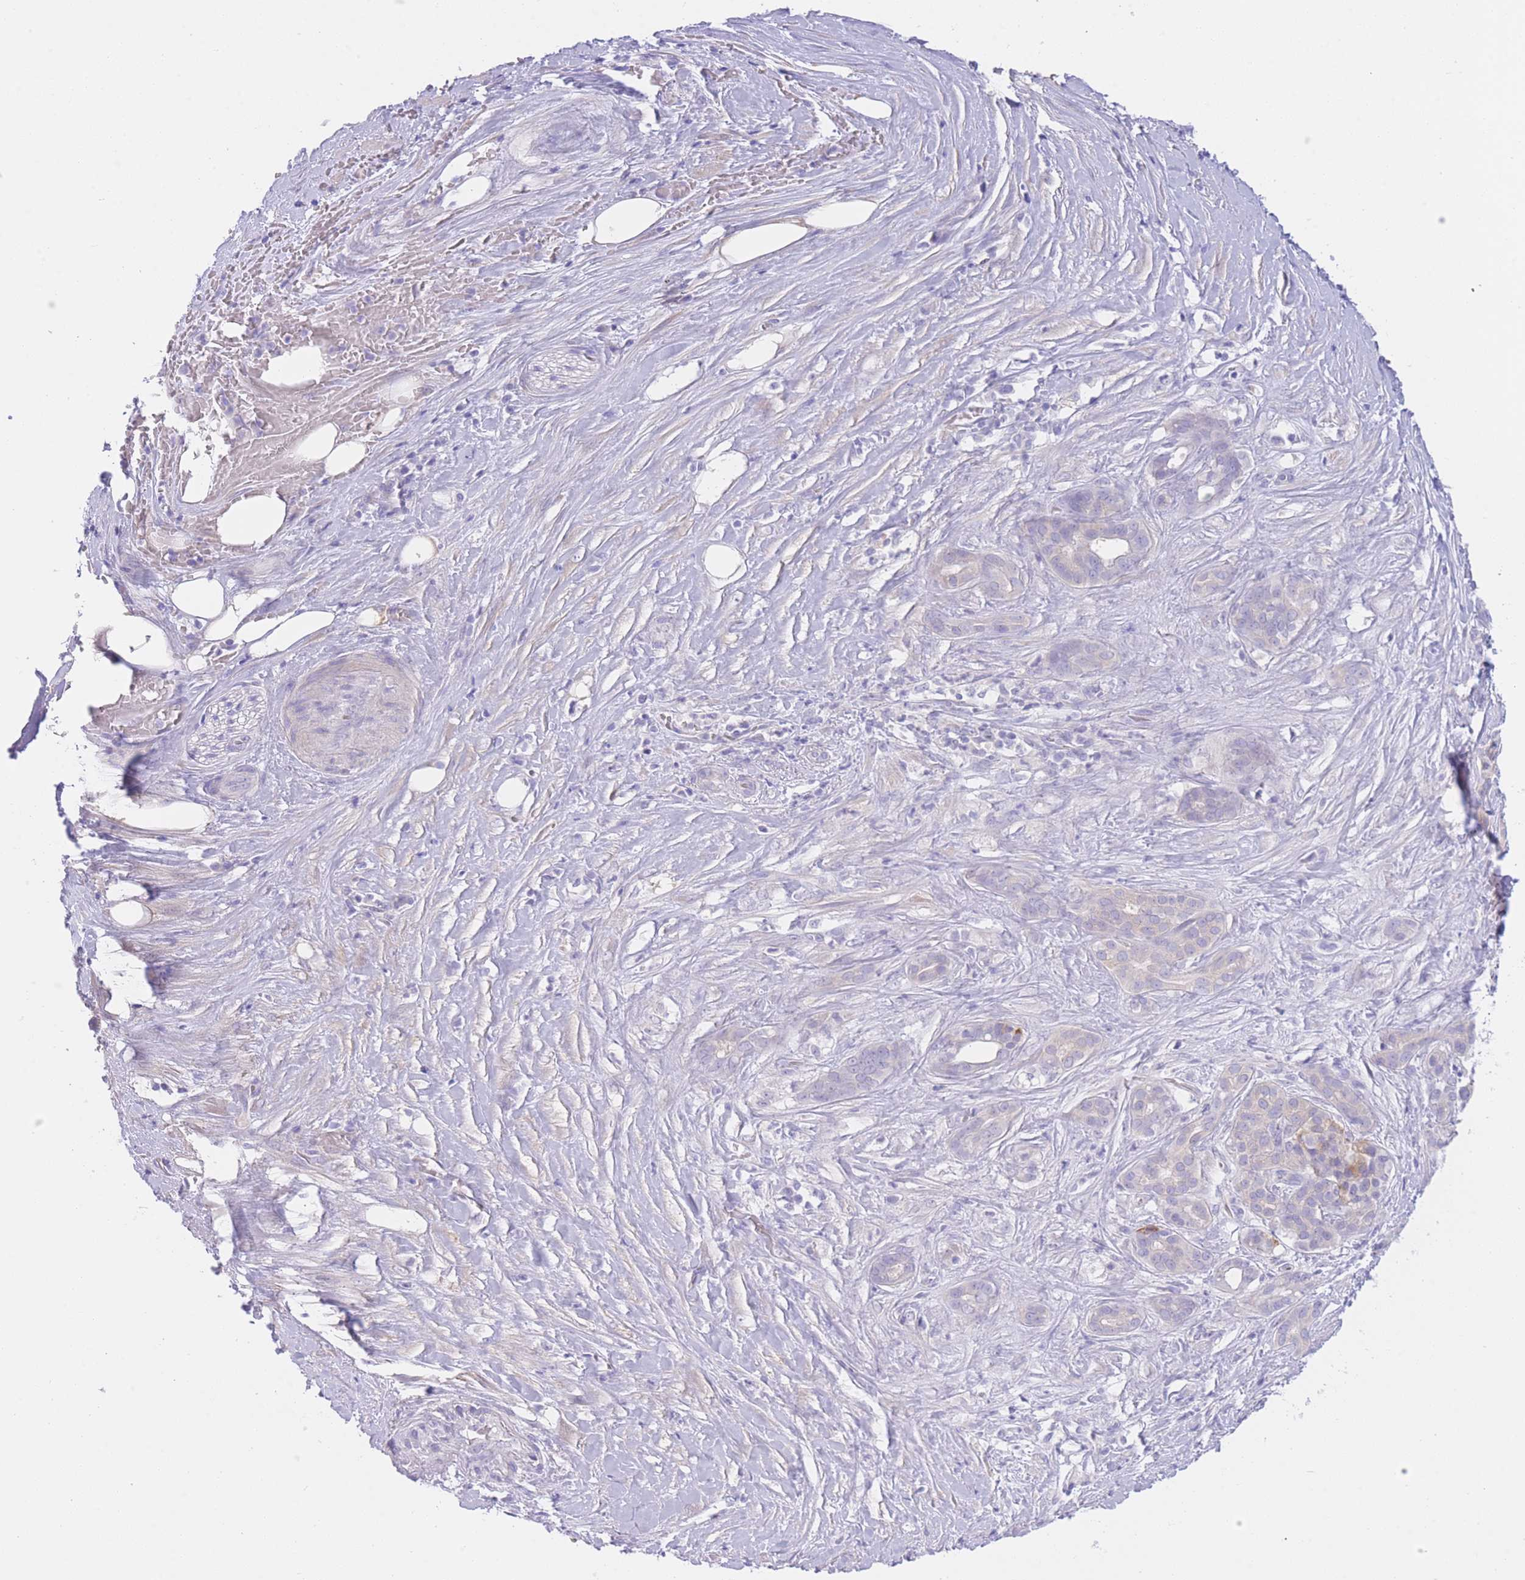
{"staining": {"intensity": "negative", "quantity": "none", "location": "none"}, "tissue": "pancreatic cancer", "cell_type": "Tumor cells", "image_type": "cancer", "snomed": [{"axis": "morphology", "description": "Adenocarcinoma, NOS"}, {"axis": "topography", "description": "Pancreas"}], "caption": "Pancreatic cancer stained for a protein using immunohistochemistry exhibits no positivity tumor cells.", "gene": "ZNF212", "patient": {"sex": "male", "age": 57}}